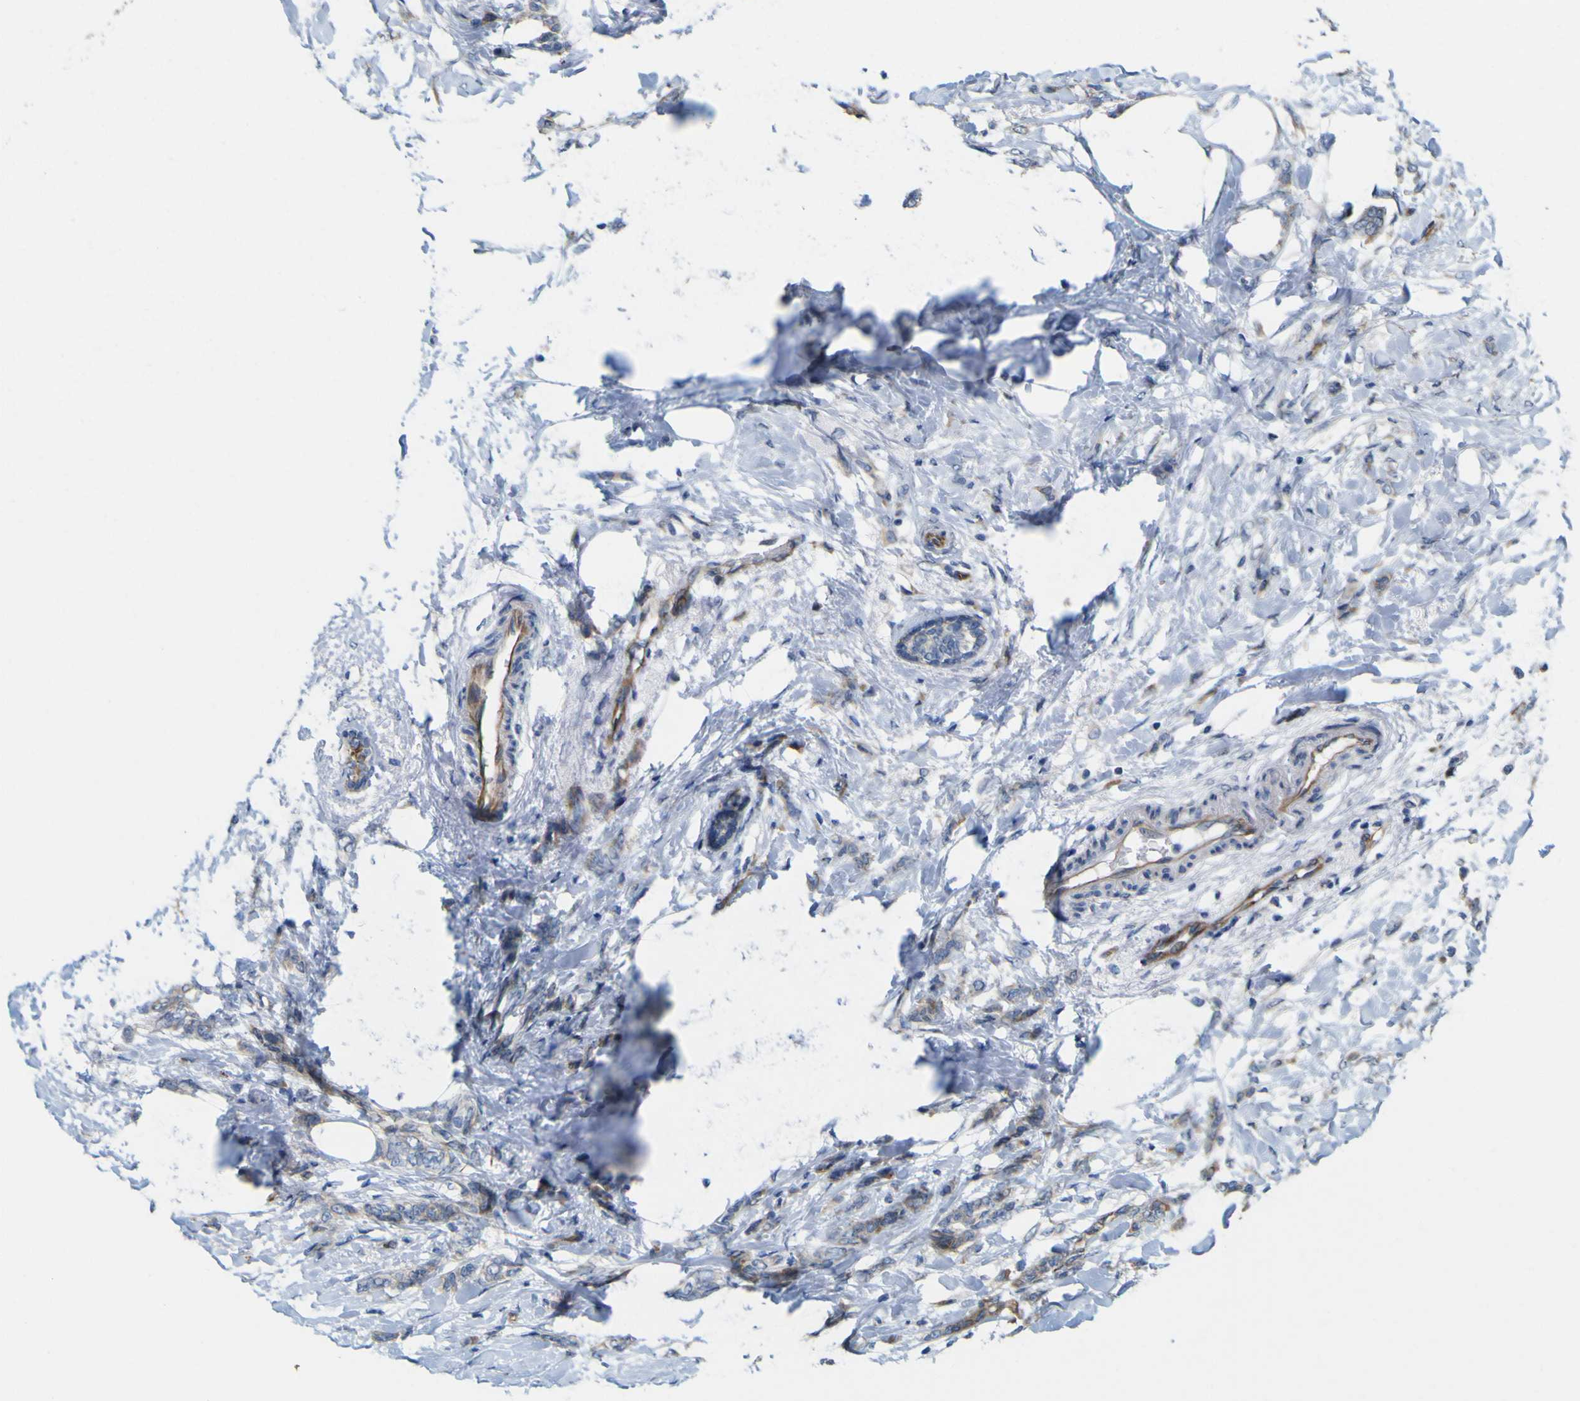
{"staining": {"intensity": "moderate", "quantity": "25%-75%", "location": "cytoplasmic/membranous"}, "tissue": "breast cancer", "cell_type": "Tumor cells", "image_type": "cancer", "snomed": [{"axis": "morphology", "description": "Lobular carcinoma, in situ"}, {"axis": "morphology", "description": "Lobular carcinoma"}, {"axis": "topography", "description": "Breast"}], "caption": "Immunohistochemistry (IHC) micrograph of breast lobular carcinoma in situ stained for a protein (brown), which exhibits medium levels of moderate cytoplasmic/membranous expression in approximately 25%-75% of tumor cells.", "gene": "JPH1", "patient": {"sex": "female", "age": 41}}